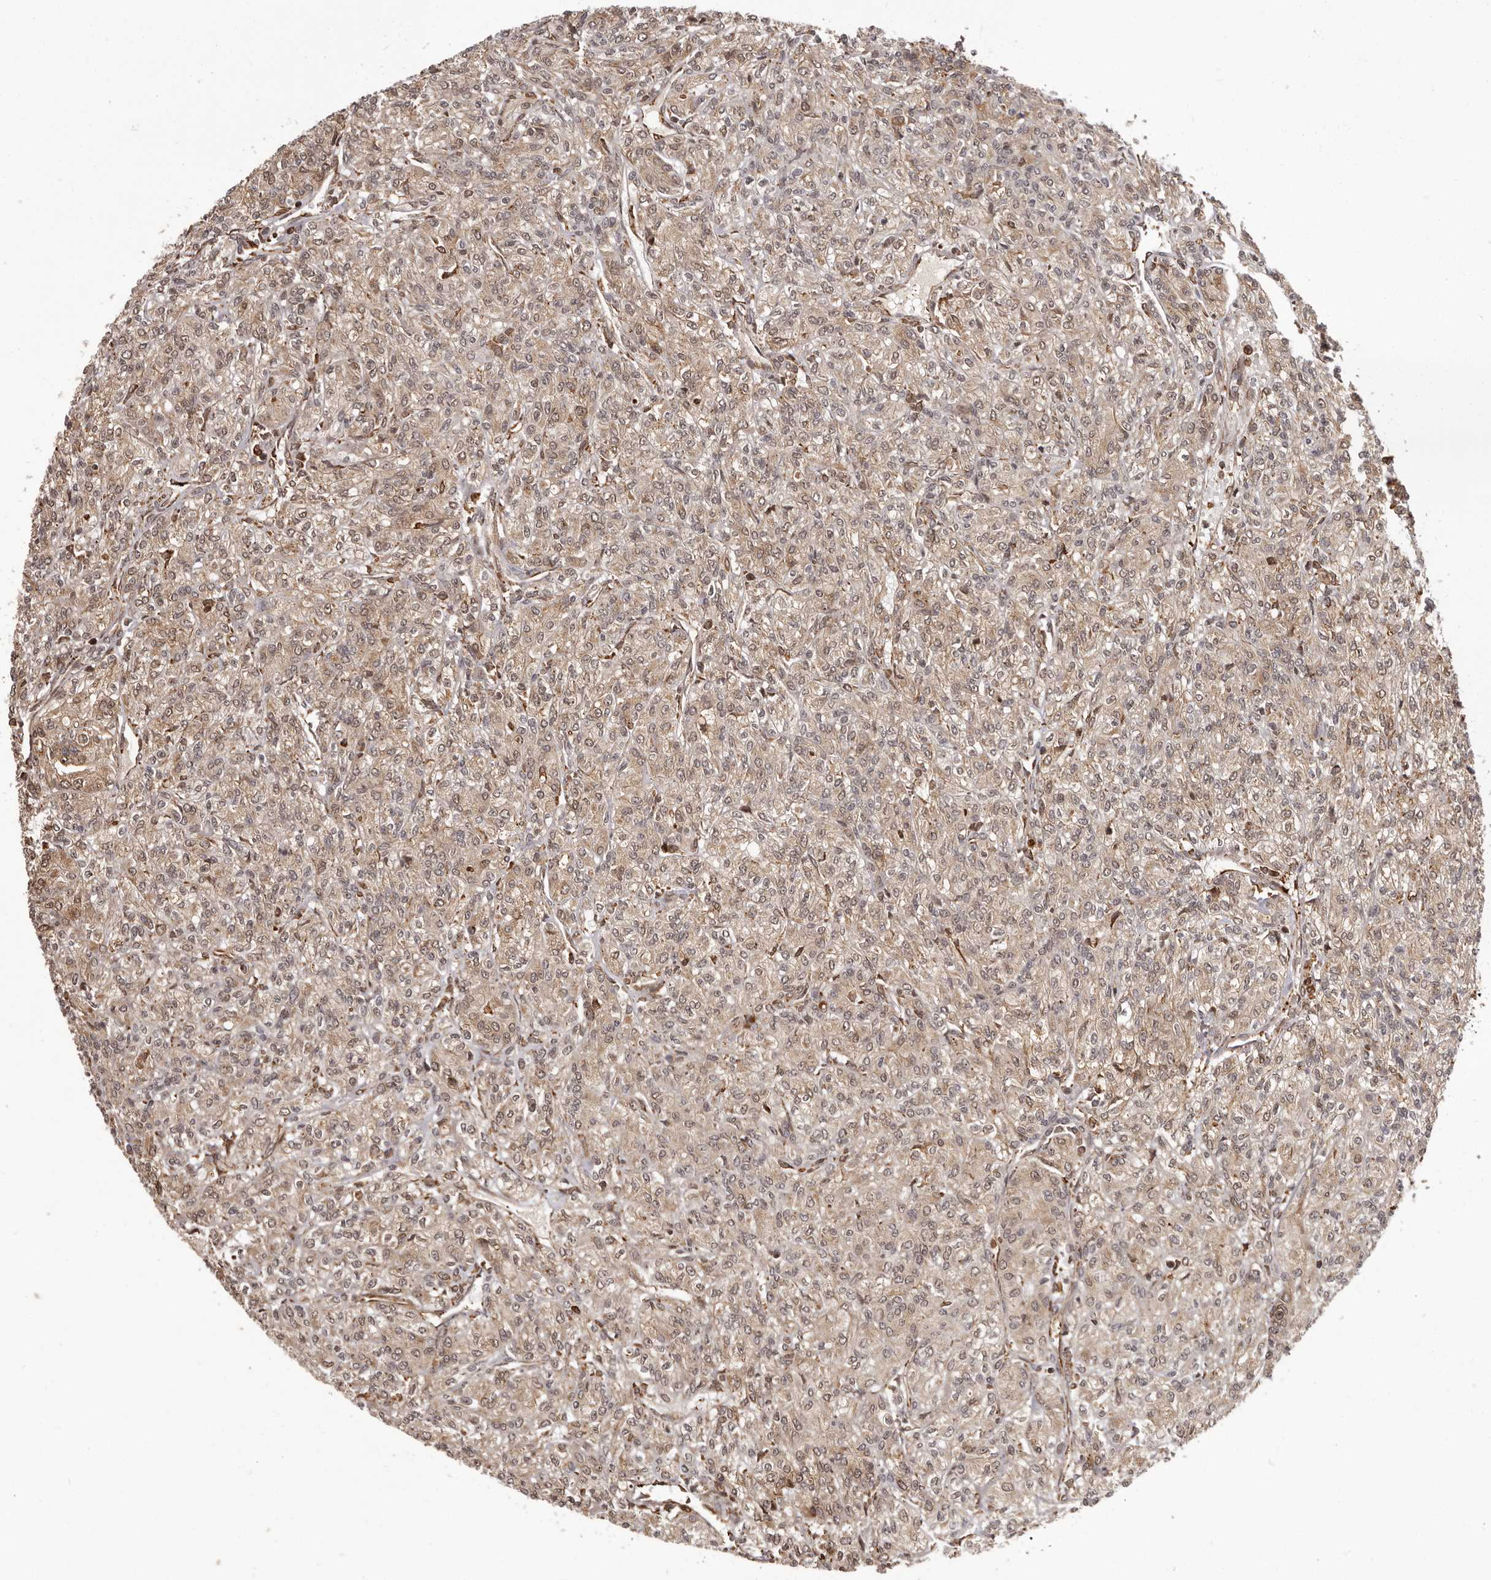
{"staining": {"intensity": "weak", "quantity": ">75%", "location": "cytoplasmic/membranous,nuclear"}, "tissue": "renal cancer", "cell_type": "Tumor cells", "image_type": "cancer", "snomed": [{"axis": "morphology", "description": "Adenocarcinoma, NOS"}, {"axis": "topography", "description": "Kidney"}], "caption": "A brown stain shows weak cytoplasmic/membranous and nuclear positivity of a protein in human adenocarcinoma (renal) tumor cells. (DAB = brown stain, brightfield microscopy at high magnification).", "gene": "IL32", "patient": {"sex": "male", "age": 77}}